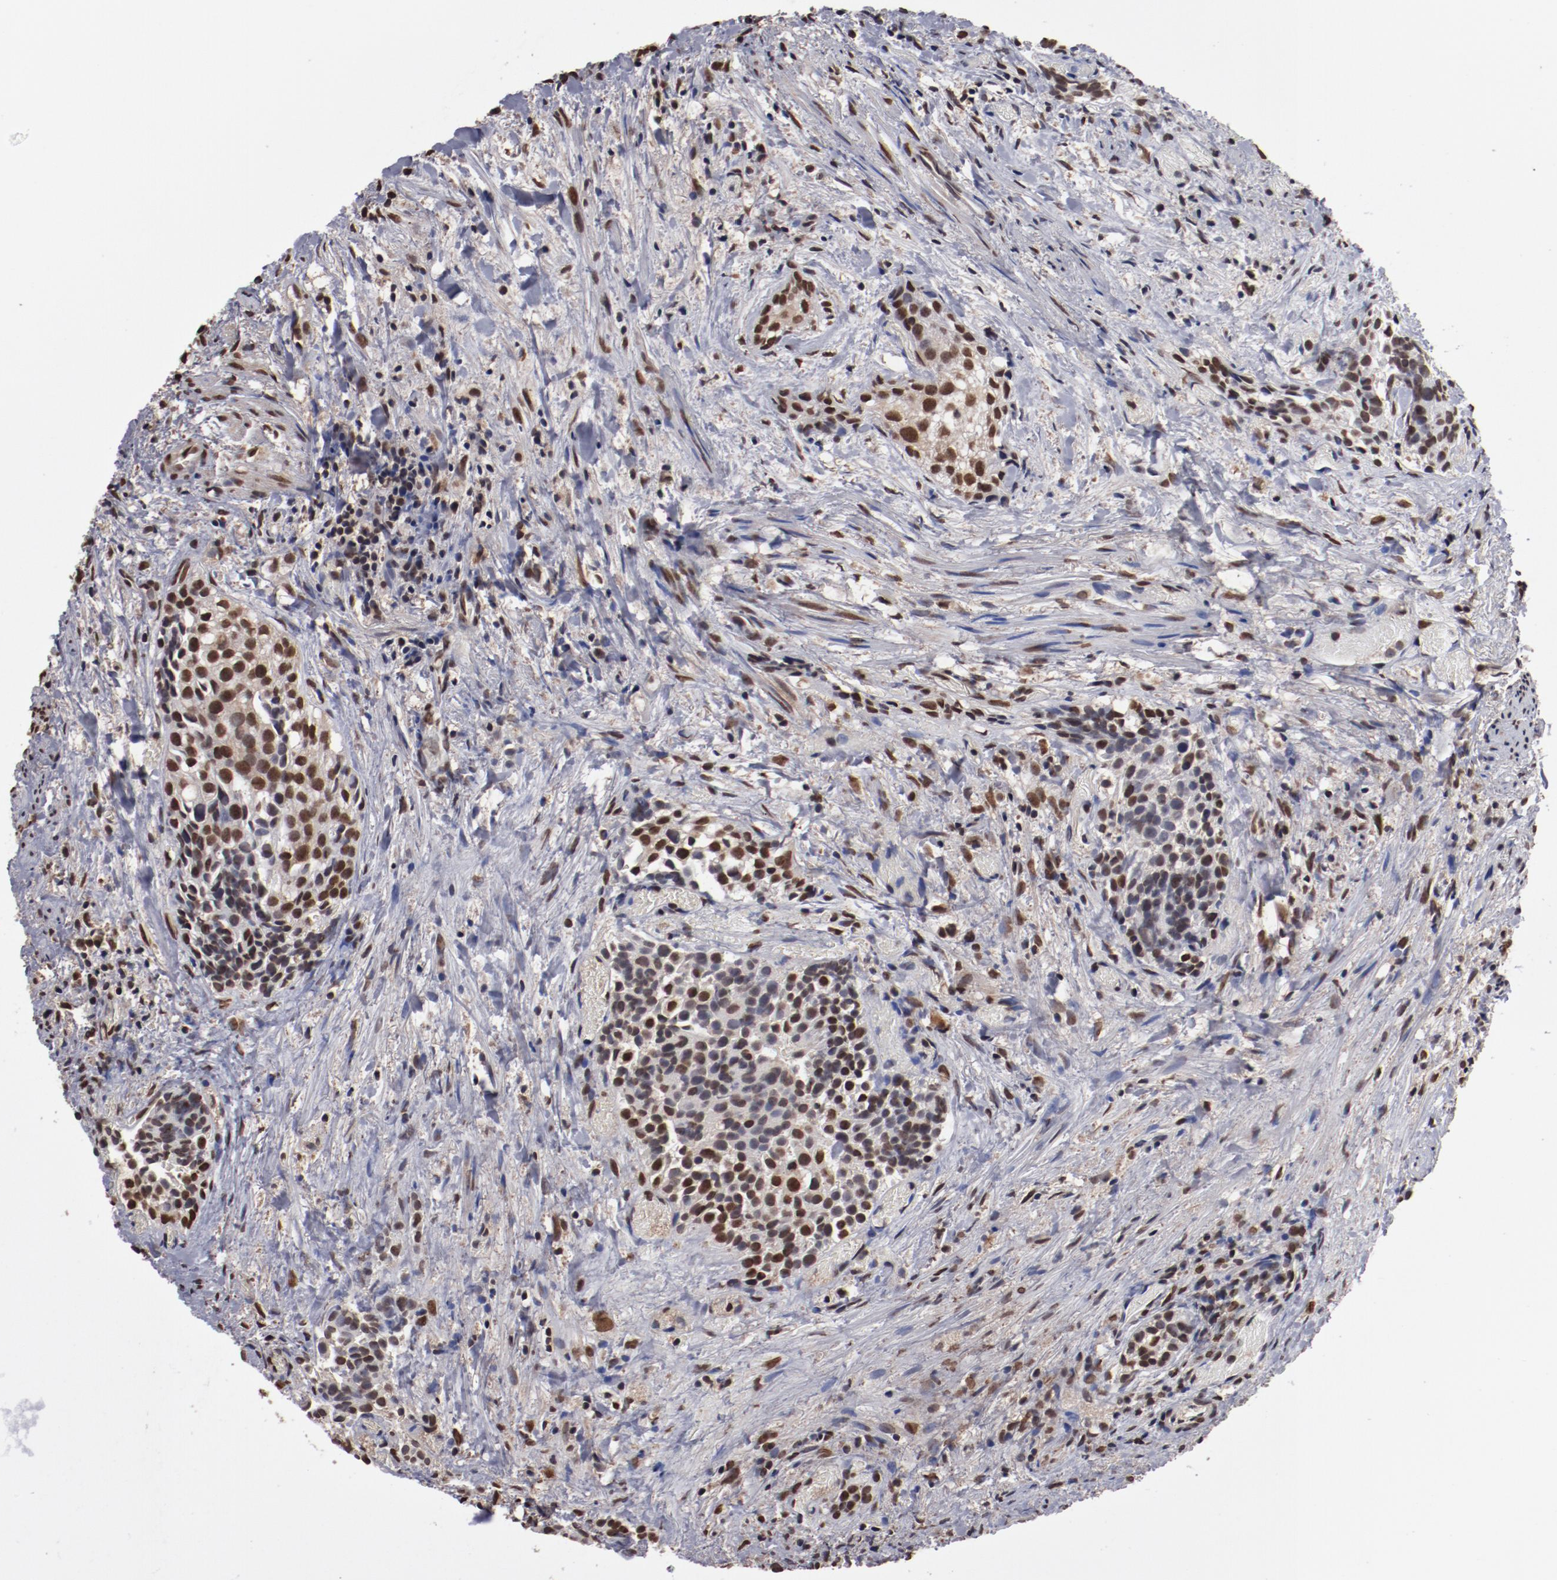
{"staining": {"intensity": "moderate", "quantity": ">75%", "location": "nuclear"}, "tissue": "urothelial cancer", "cell_type": "Tumor cells", "image_type": "cancer", "snomed": [{"axis": "morphology", "description": "Urothelial carcinoma, High grade"}, {"axis": "topography", "description": "Urinary bladder"}], "caption": "Immunohistochemical staining of human urothelial cancer shows medium levels of moderate nuclear staining in about >75% of tumor cells.", "gene": "AKT1", "patient": {"sex": "female", "age": 78}}